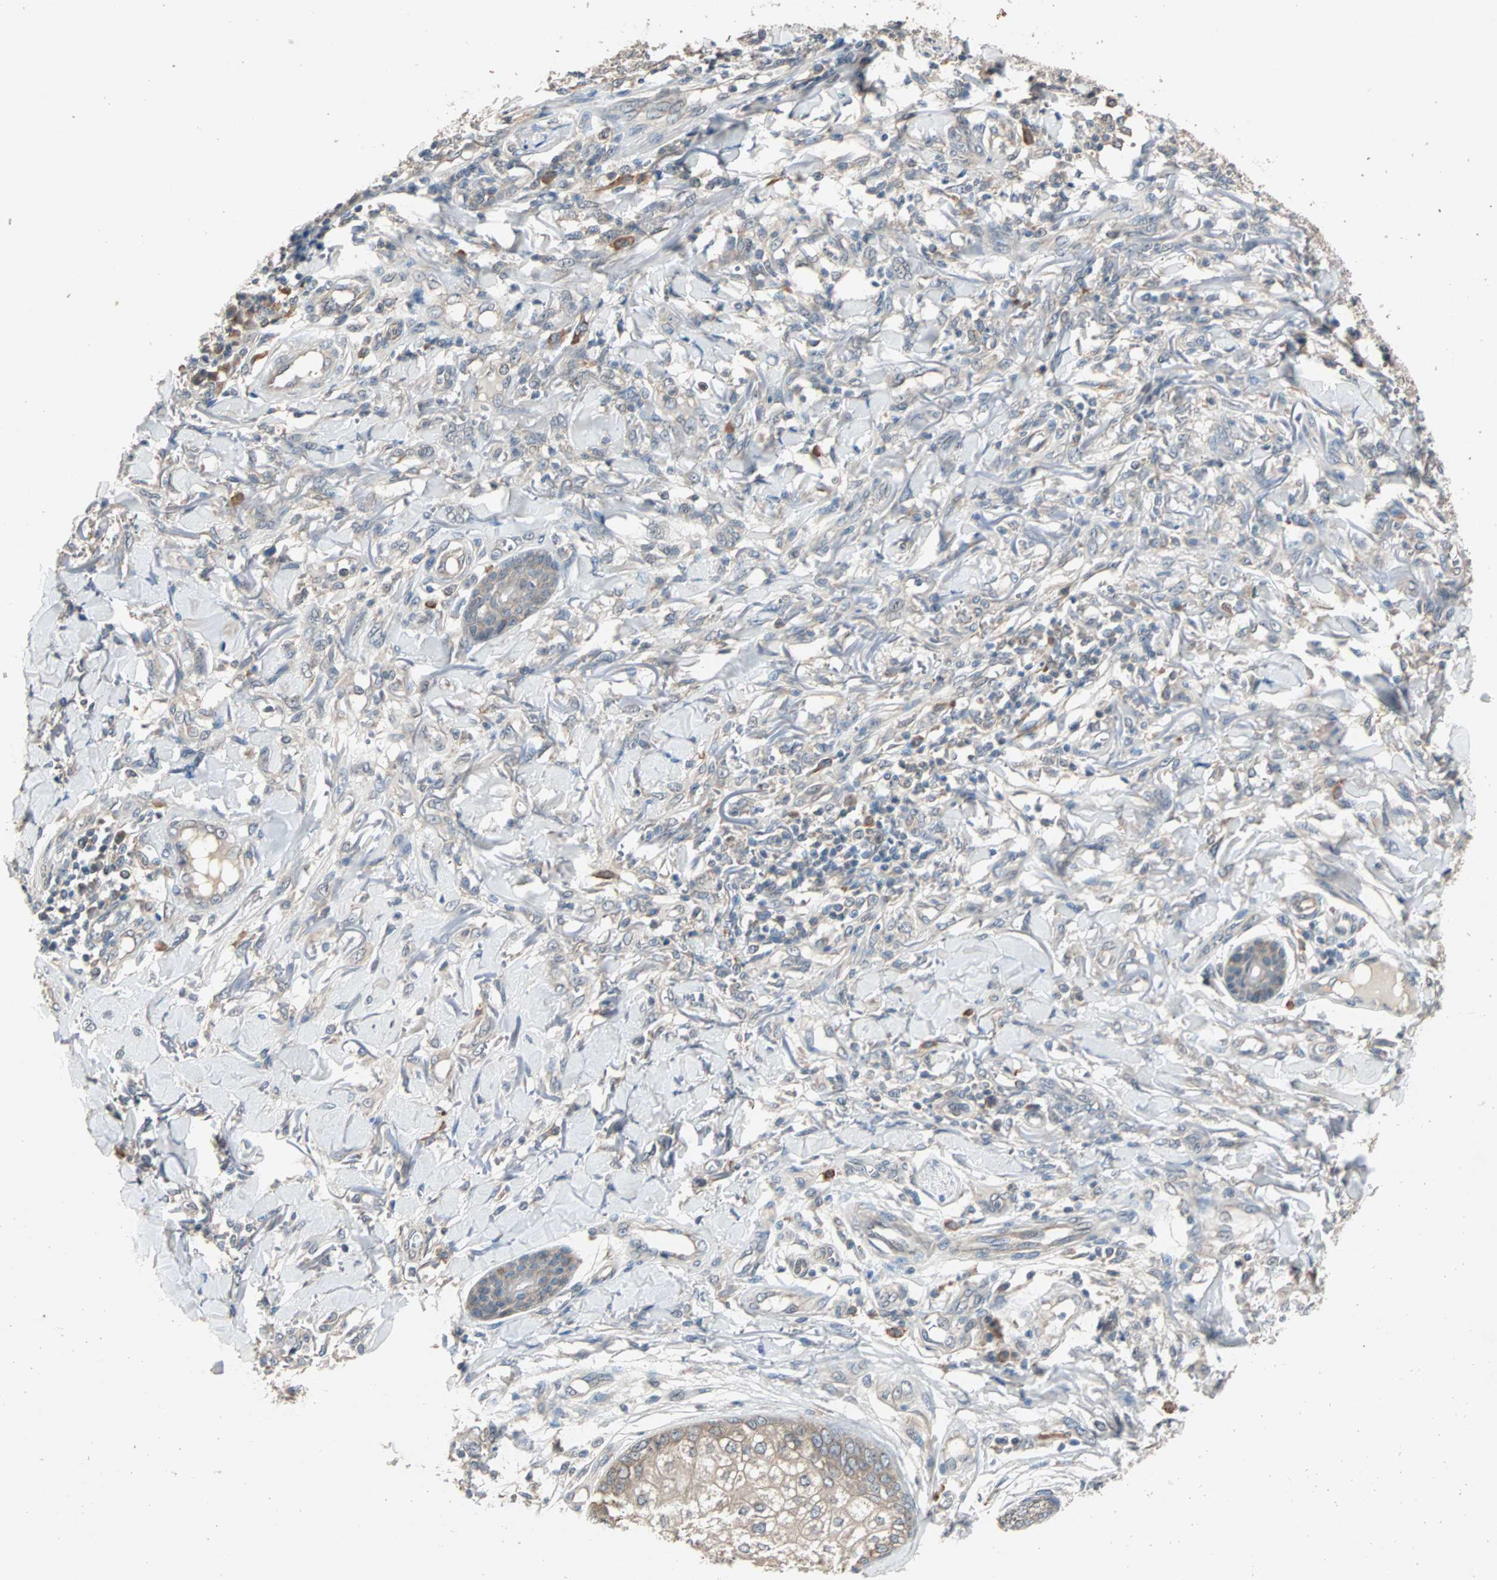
{"staining": {"intensity": "moderate", "quantity": "25%-75%", "location": "cytoplasmic/membranous"}, "tissue": "skin cancer", "cell_type": "Tumor cells", "image_type": "cancer", "snomed": [{"axis": "morphology", "description": "Squamous cell carcinoma, NOS"}, {"axis": "topography", "description": "Skin"}], "caption": "About 25%-75% of tumor cells in skin cancer (squamous cell carcinoma) show moderate cytoplasmic/membranous protein expression as visualized by brown immunohistochemical staining.", "gene": "TTF2", "patient": {"sex": "female", "age": 78}}